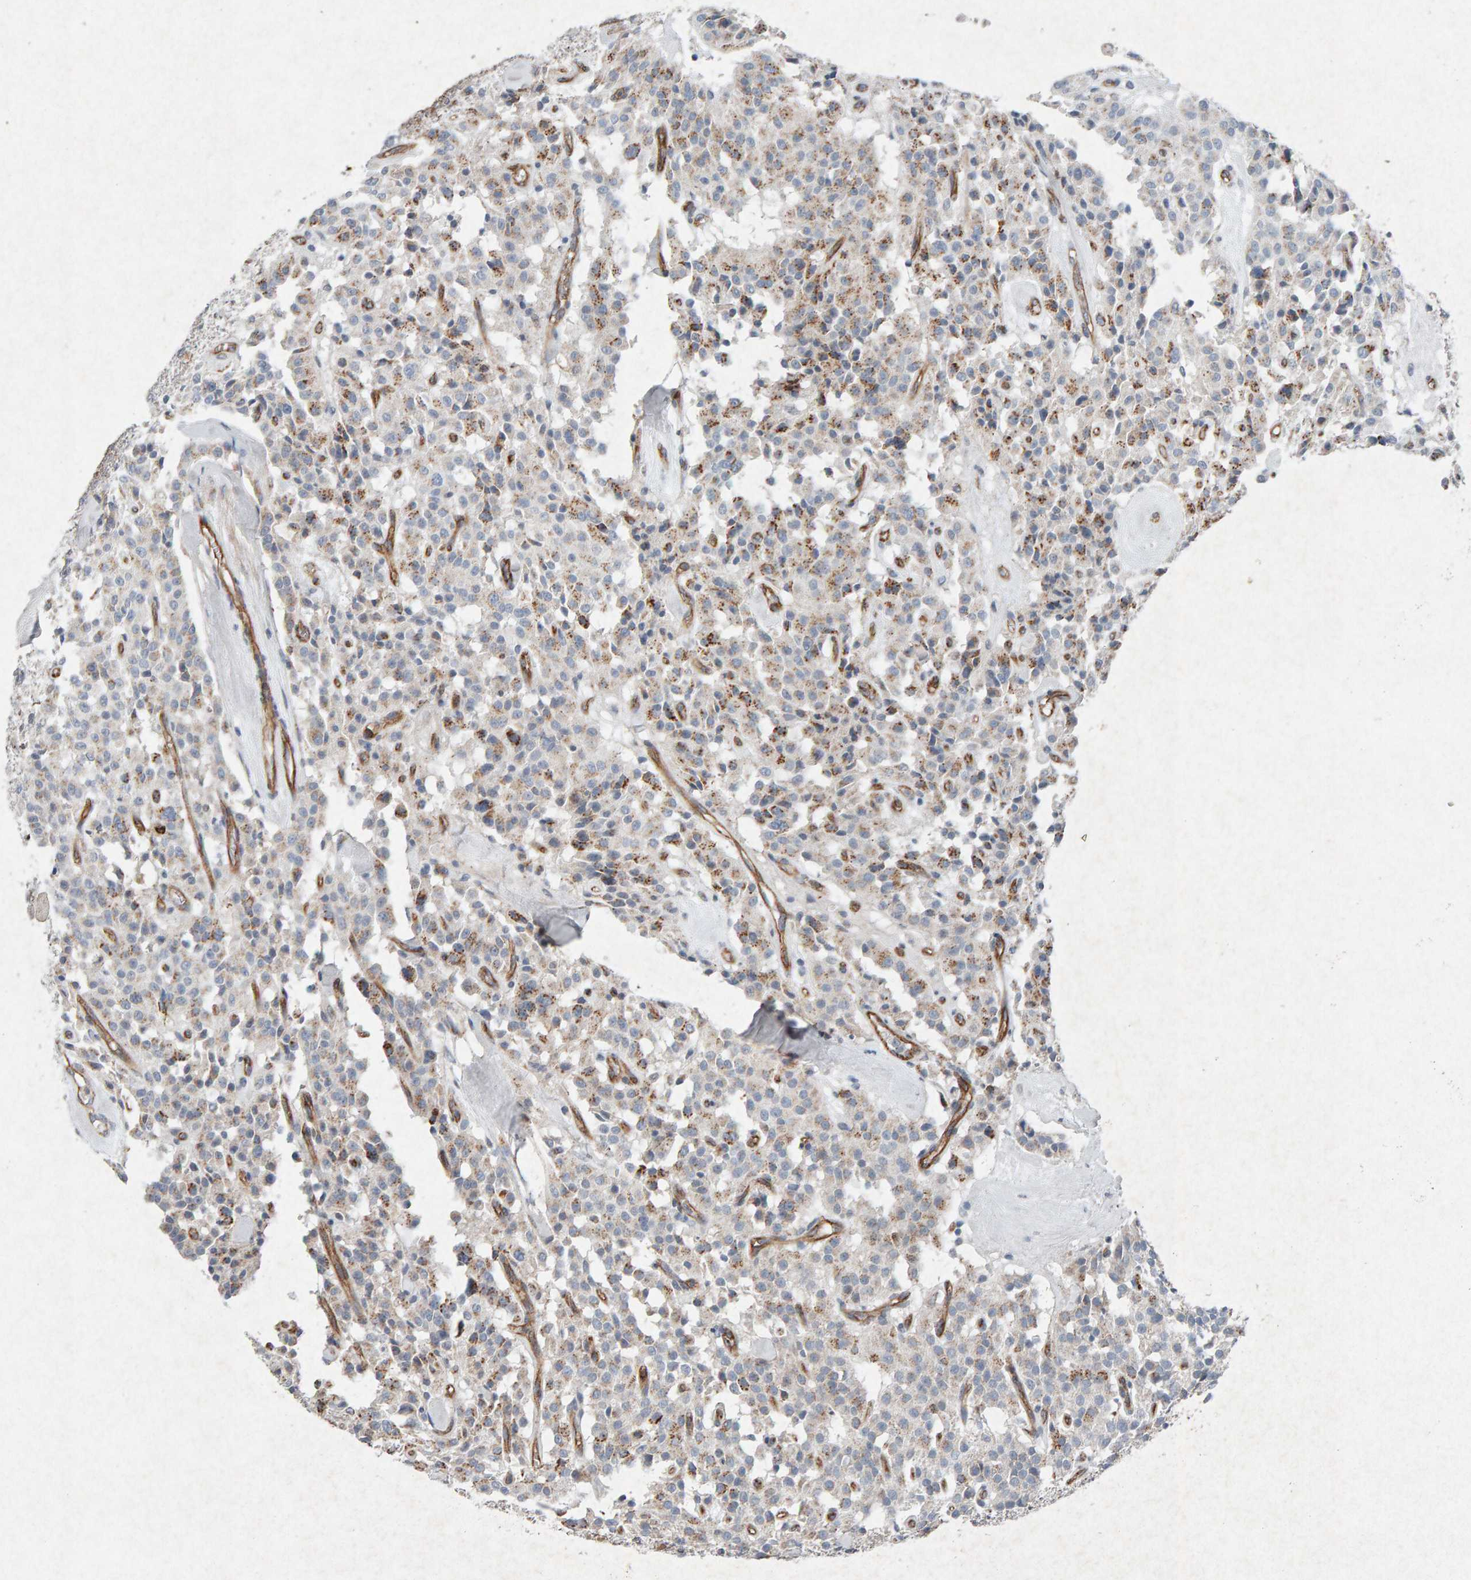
{"staining": {"intensity": "moderate", "quantity": "25%-75%", "location": "cytoplasmic/membranous"}, "tissue": "carcinoid", "cell_type": "Tumor cells", "image_type": "cancer", "snomed": [{"axis": "morphology", "description": "Carcinoid, malignant, NOS"}, {"axis": "topography", "description": "Lung"}], "caption": "Approximately 25%-75% of tumor cells in human malignant carcinoid exhibit moderate cytoplasmic/membranous protein expression as visualized by brown immunohistochemical staining.", "gene": "PTPRM", "patient": {"sex": "male", "age": 30}}